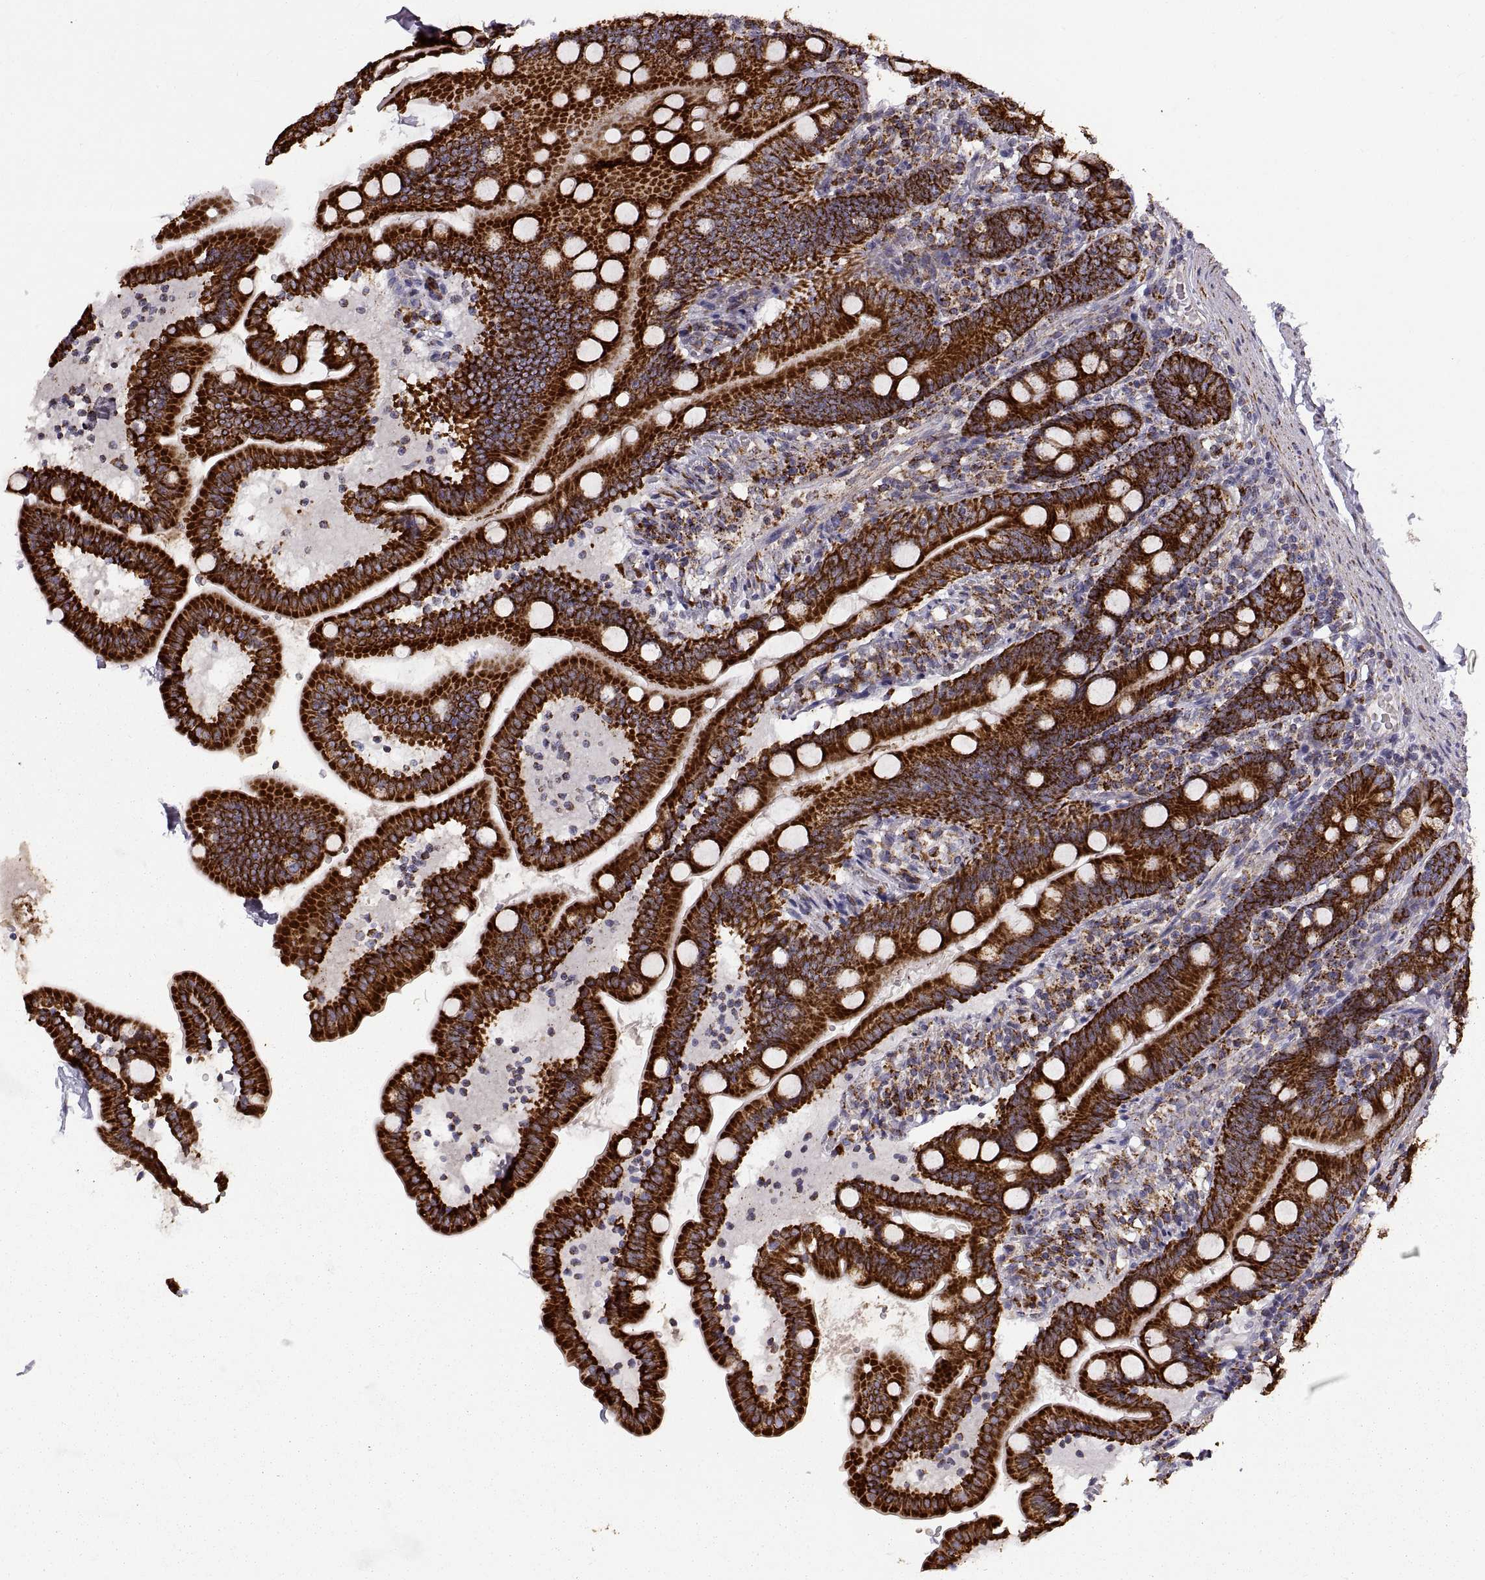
{"staining": {"intensity": "strong", "quantity": ">75%", "location": "cytoplasmic/membranous"}, "tissue": "duodenum", "cell_type": "Glandular cells", "image_type": "normal", "snomed": [{"axis": "morphology", "description": "Normal tissue, NOS"}, {"axis": "topography", "description": "Duodenum"}], "caption": "High-power microscopy captured an immunohistochemistry histopathology image of benign duodenum, revealing strong cytoplasmic/membranous positivity in approximately >75% of glandular cells. The protein of interest is stained brown, and the nuclei are stained in blue (DAB (3,3'-diaminobenzidine) IHC with brightfield microscopy, high magnification).", "gene": "ARSD", "patient": {"sex": "female", "age": 67}}